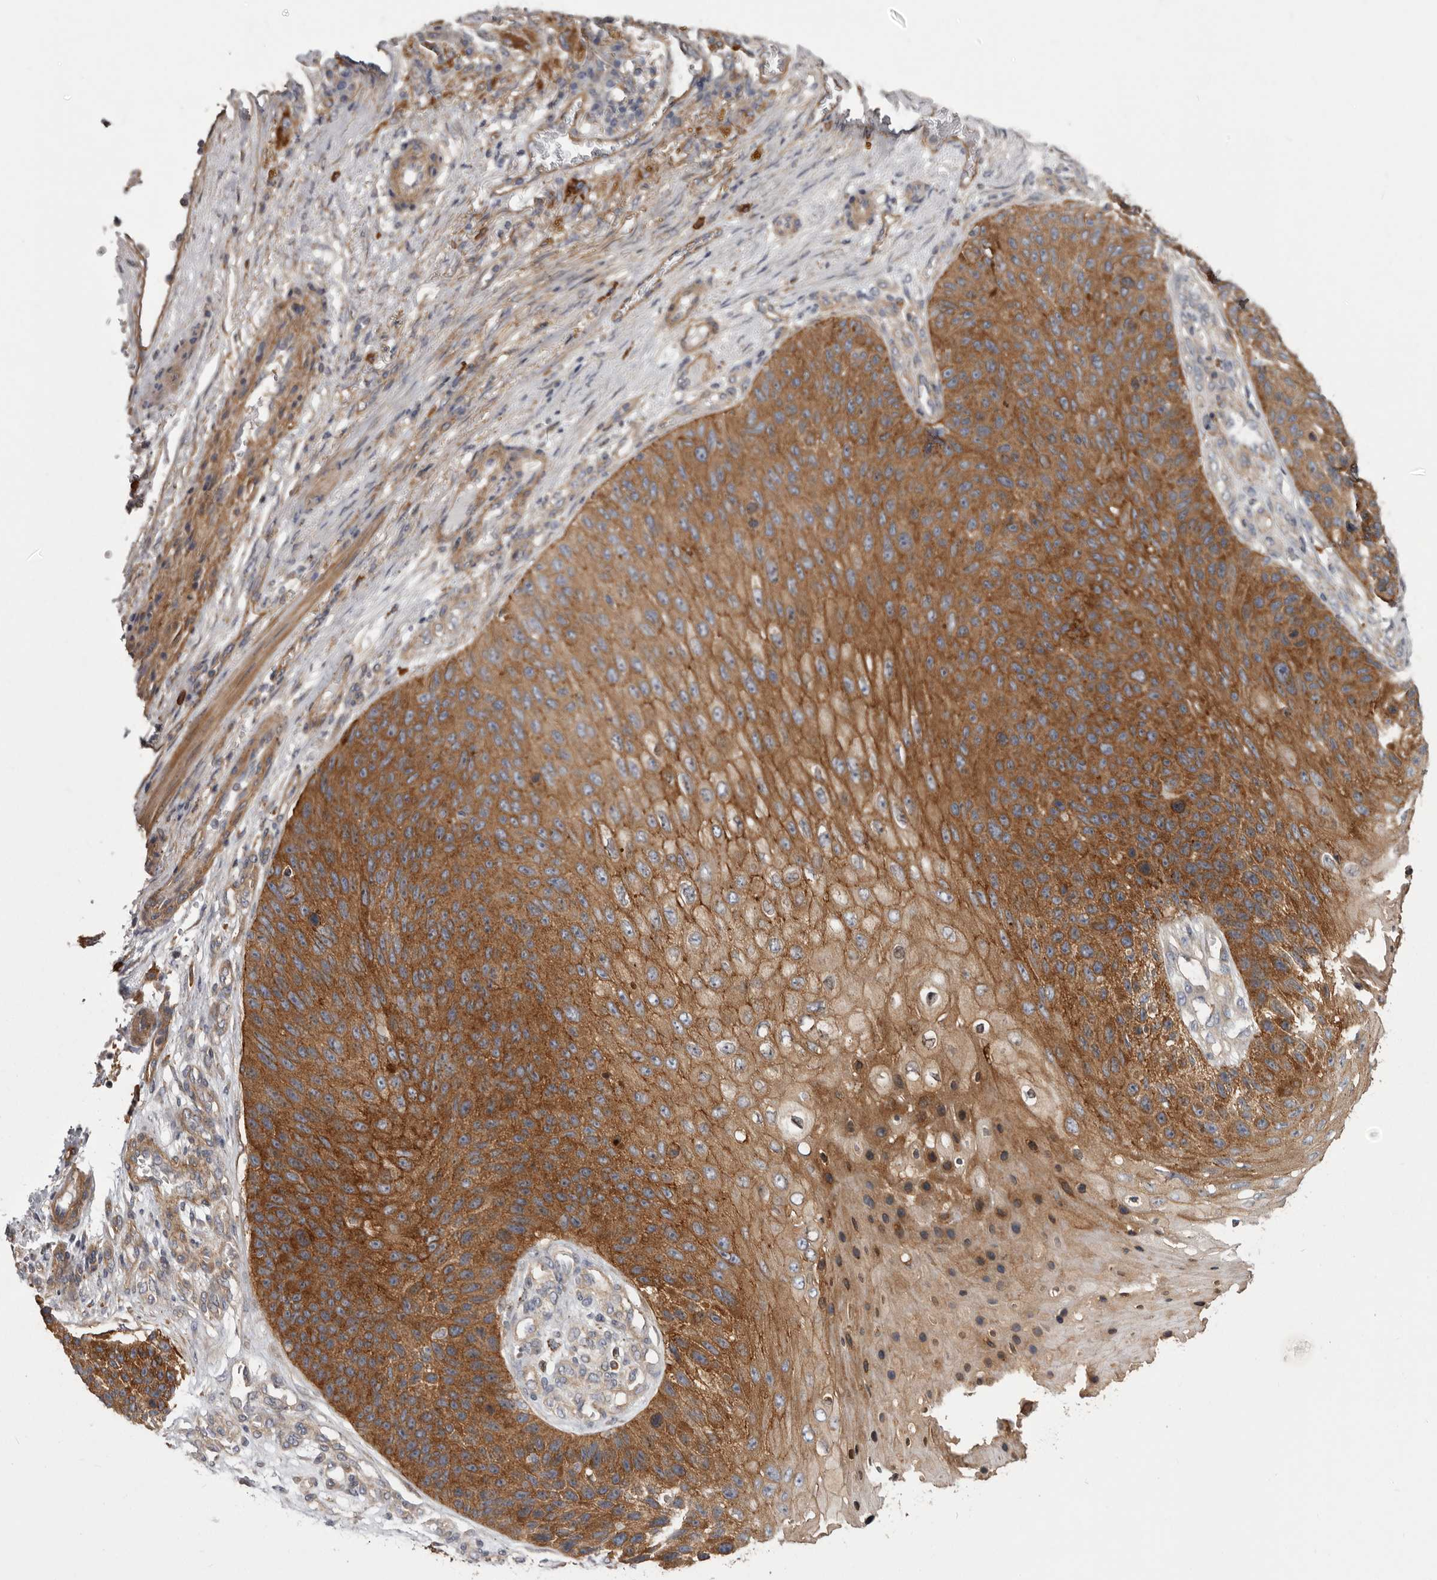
{"staining": {"intensity": "strong", "quantity": ">75%", "location": "cytoplasmic/membranous"}, "tissue": "skin cancer", "cell_type": "Tumor cells", "image_type": "cancer", "snomed": [{"axis": "morphology", "description": "Squamous cell carcinoma, NOS"}, {"axis": "topography", "description": "Skin"}], "caption": "Strong cytoplasmic/membranous protein positivity is identified in approximately >75% of tumor cells in skin cancer (squamous cell carcinoma).", "gene": "ENAH", "patient": {"sex": "female", "age": 88}}